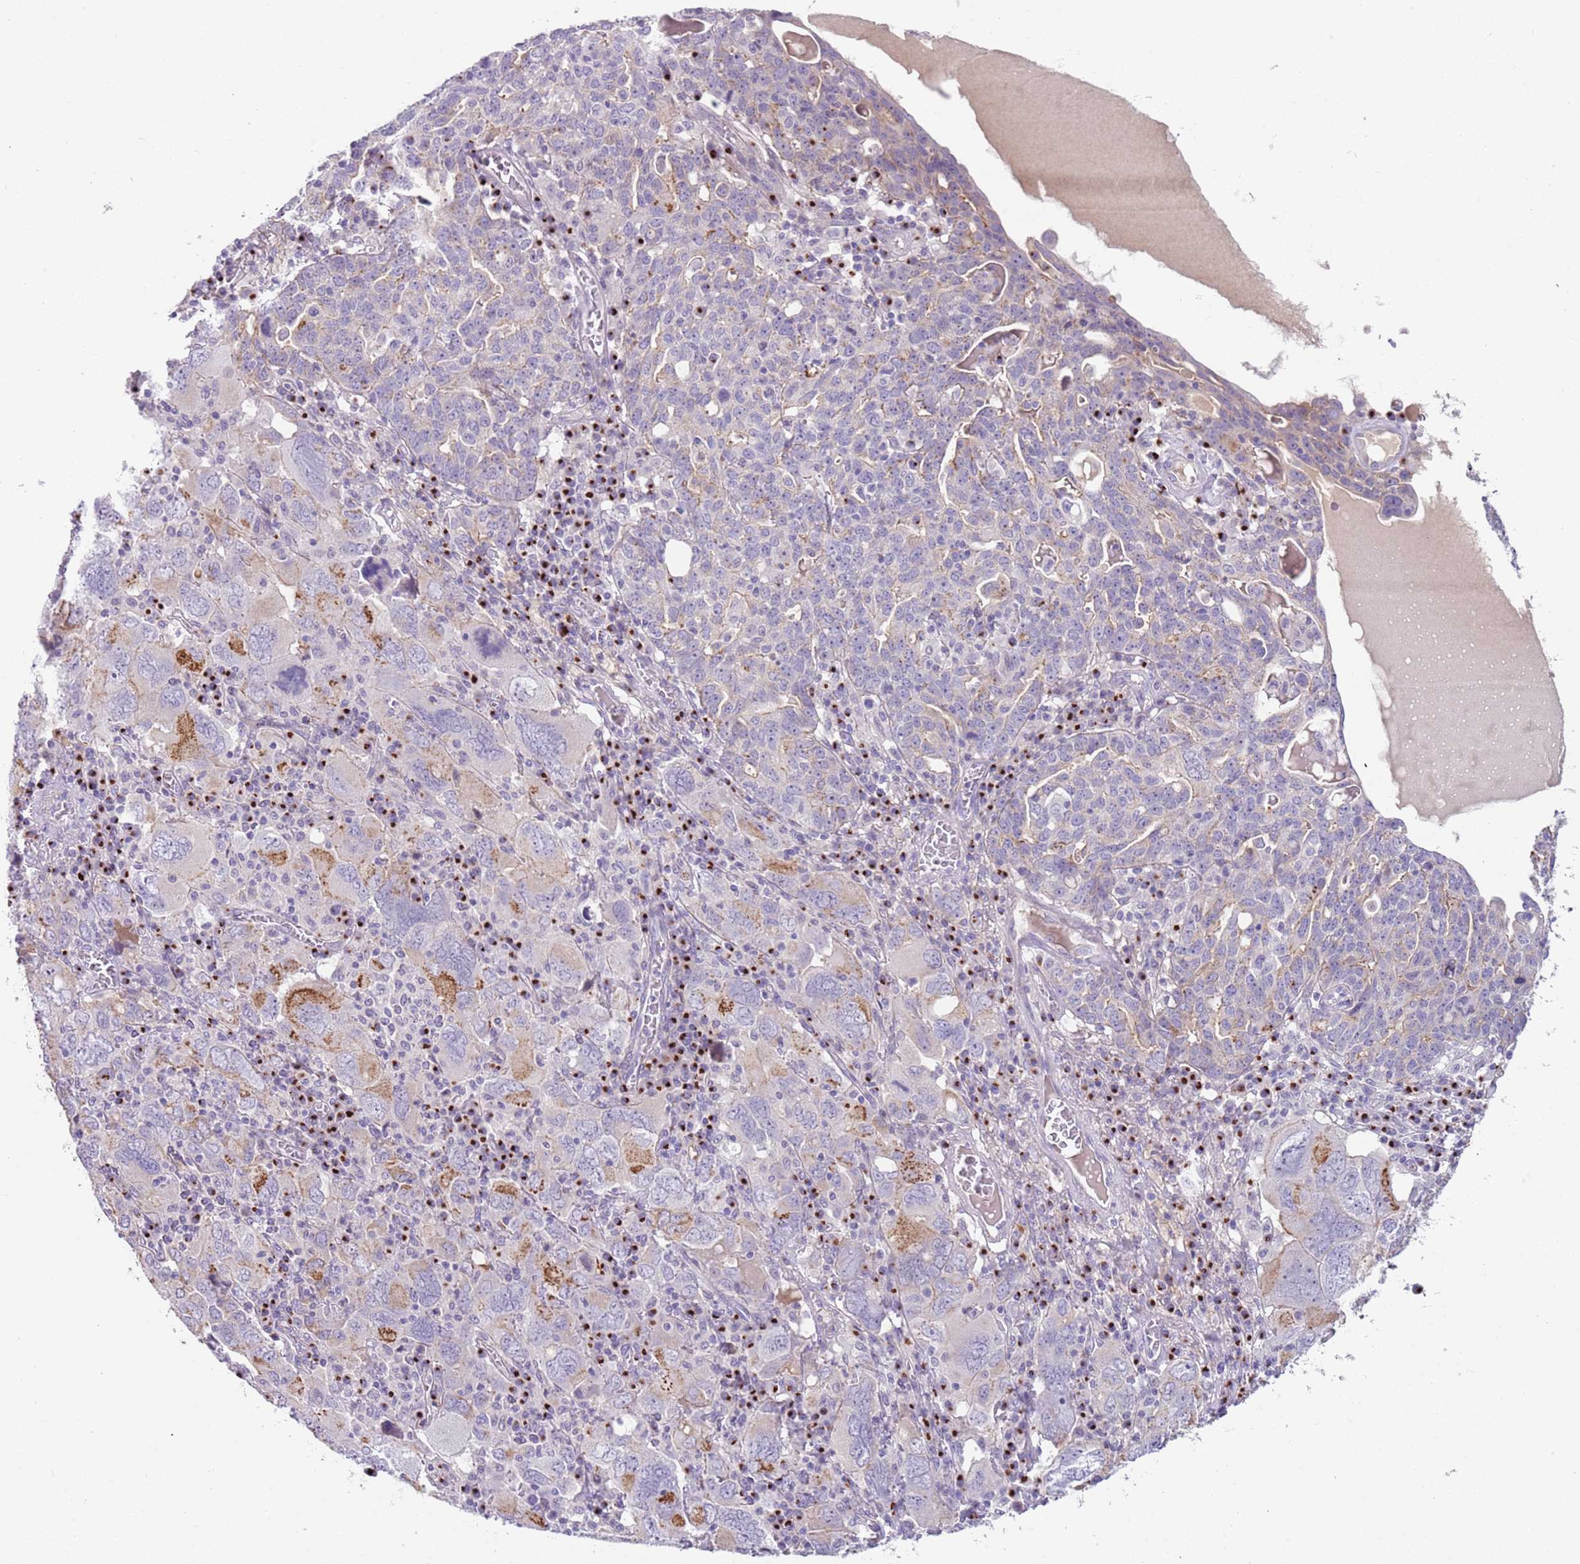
{"staining": {"intensity": "moderate", "quantity": "25%-75%", "location": "cytoplasmic/membranous"}, "tissue": "ovarian cancer", "cell_type": "Tumor cells", "image_type": "cancer", "snomed": [{"axis": "morphology", "description": "Carcinoma, endometroid"}, {"axis": "topography", "description": "Ovary"}], "caption": "Endometroid carcinoma (ovarian) stained for a protein exhibits moderate cytoplasmic/membranous positivity in tumor cells.", "gene": "C2CD3", "patient": {"sex": "female", "age": 62}}